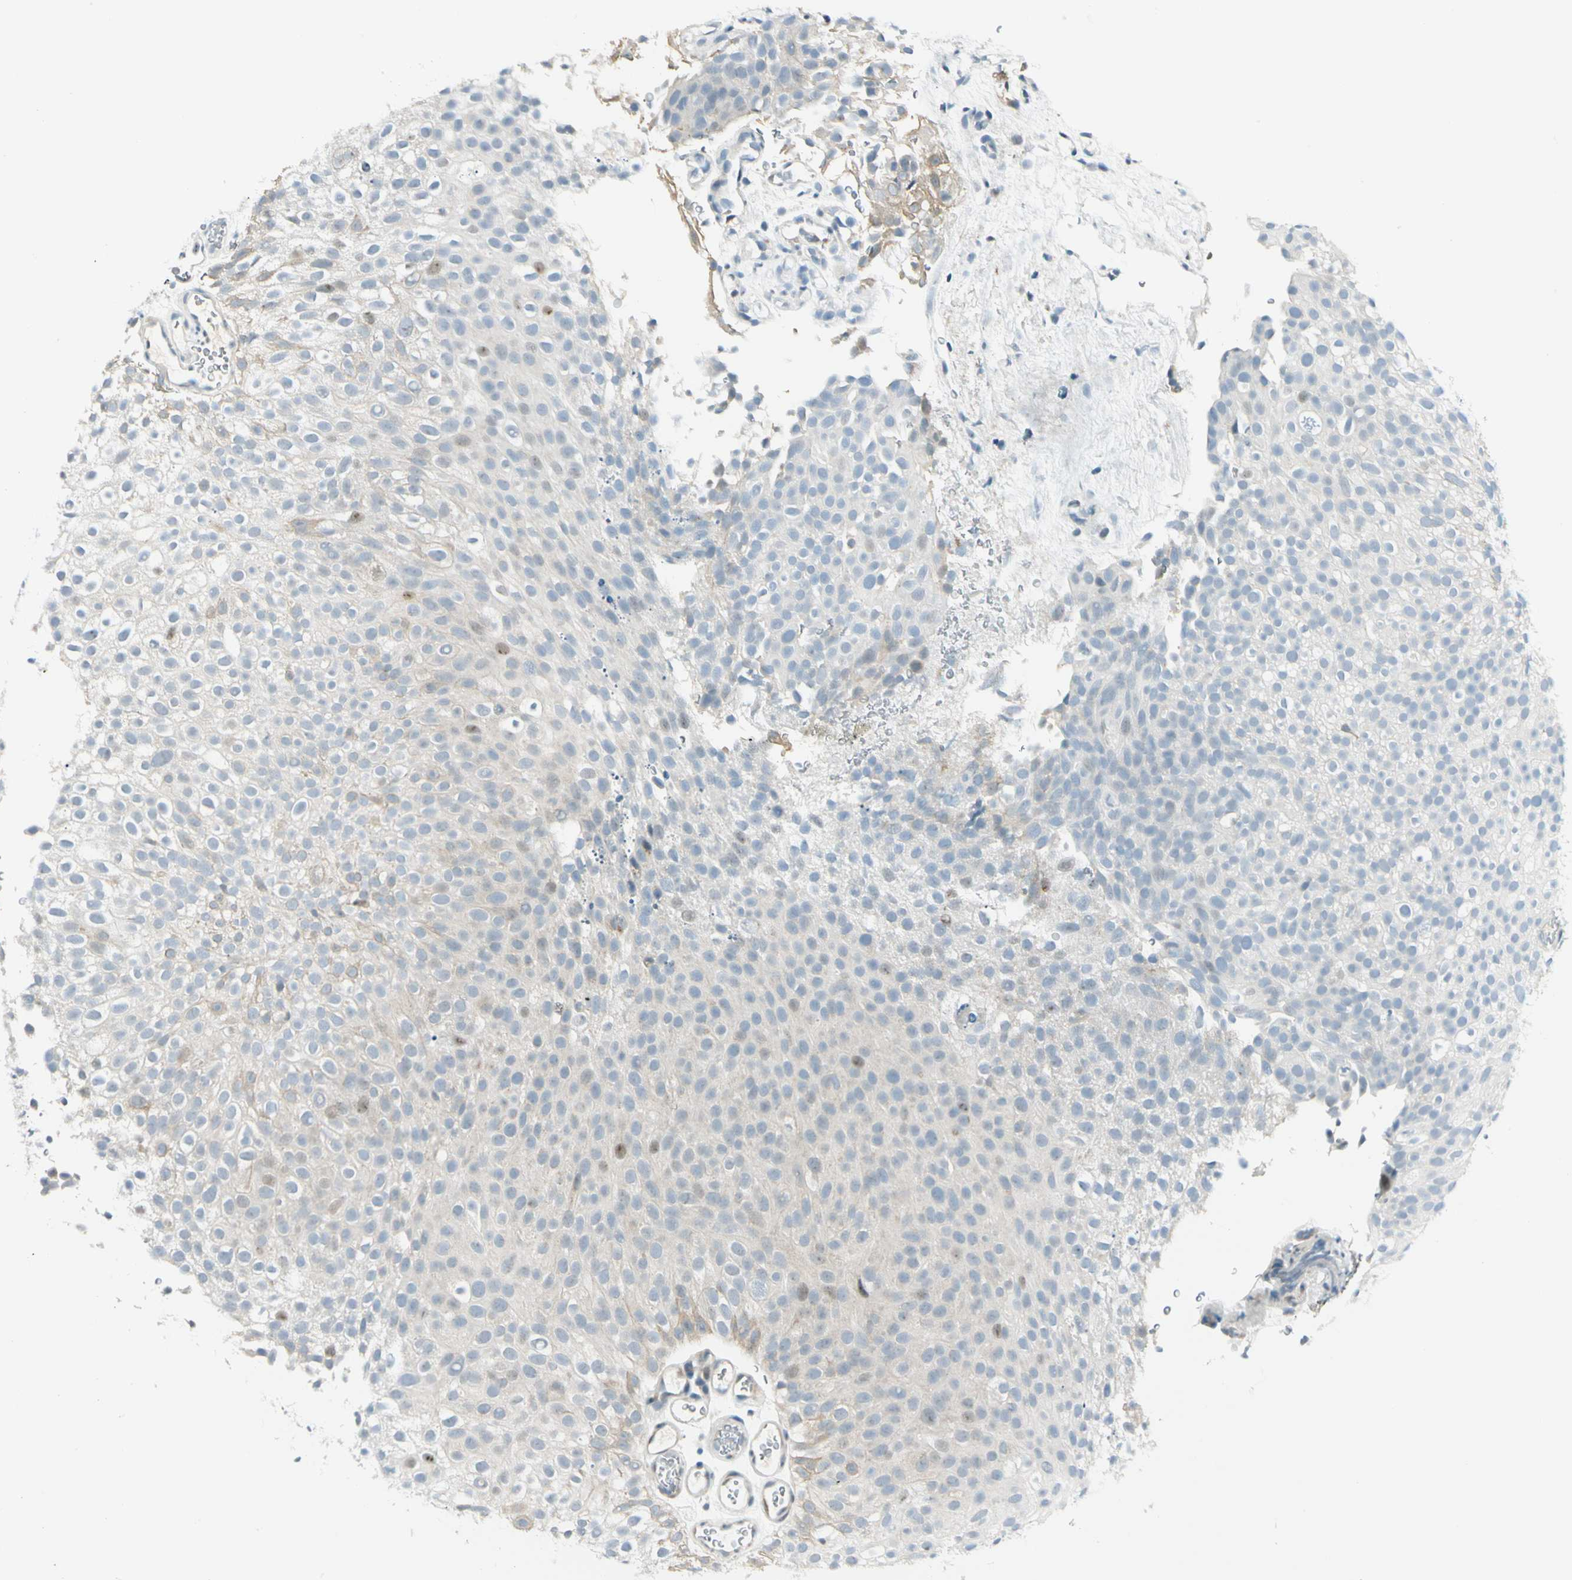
{"staining": {"intensity": "weak", "quantity": "<25%", "location": "cytoplasmic/membranous,nuclear"}, "tissue": "urothelial cancer", "cell_type": "Tumor cells", "image_type": "cancer", "snomed": [{"axis": "morphology", "description": "Urothelial carcinoma, Low grade"}, {"axis": "topography", "description": "Urinary bladder"}], "caption": "Immunohistochemical staining of human low-grade urothelial carcinoma demonstrates no significant positivity in tumor cells.", "gene": "ZSCAN1", "patient": {"sex": "male", "age": 78}}